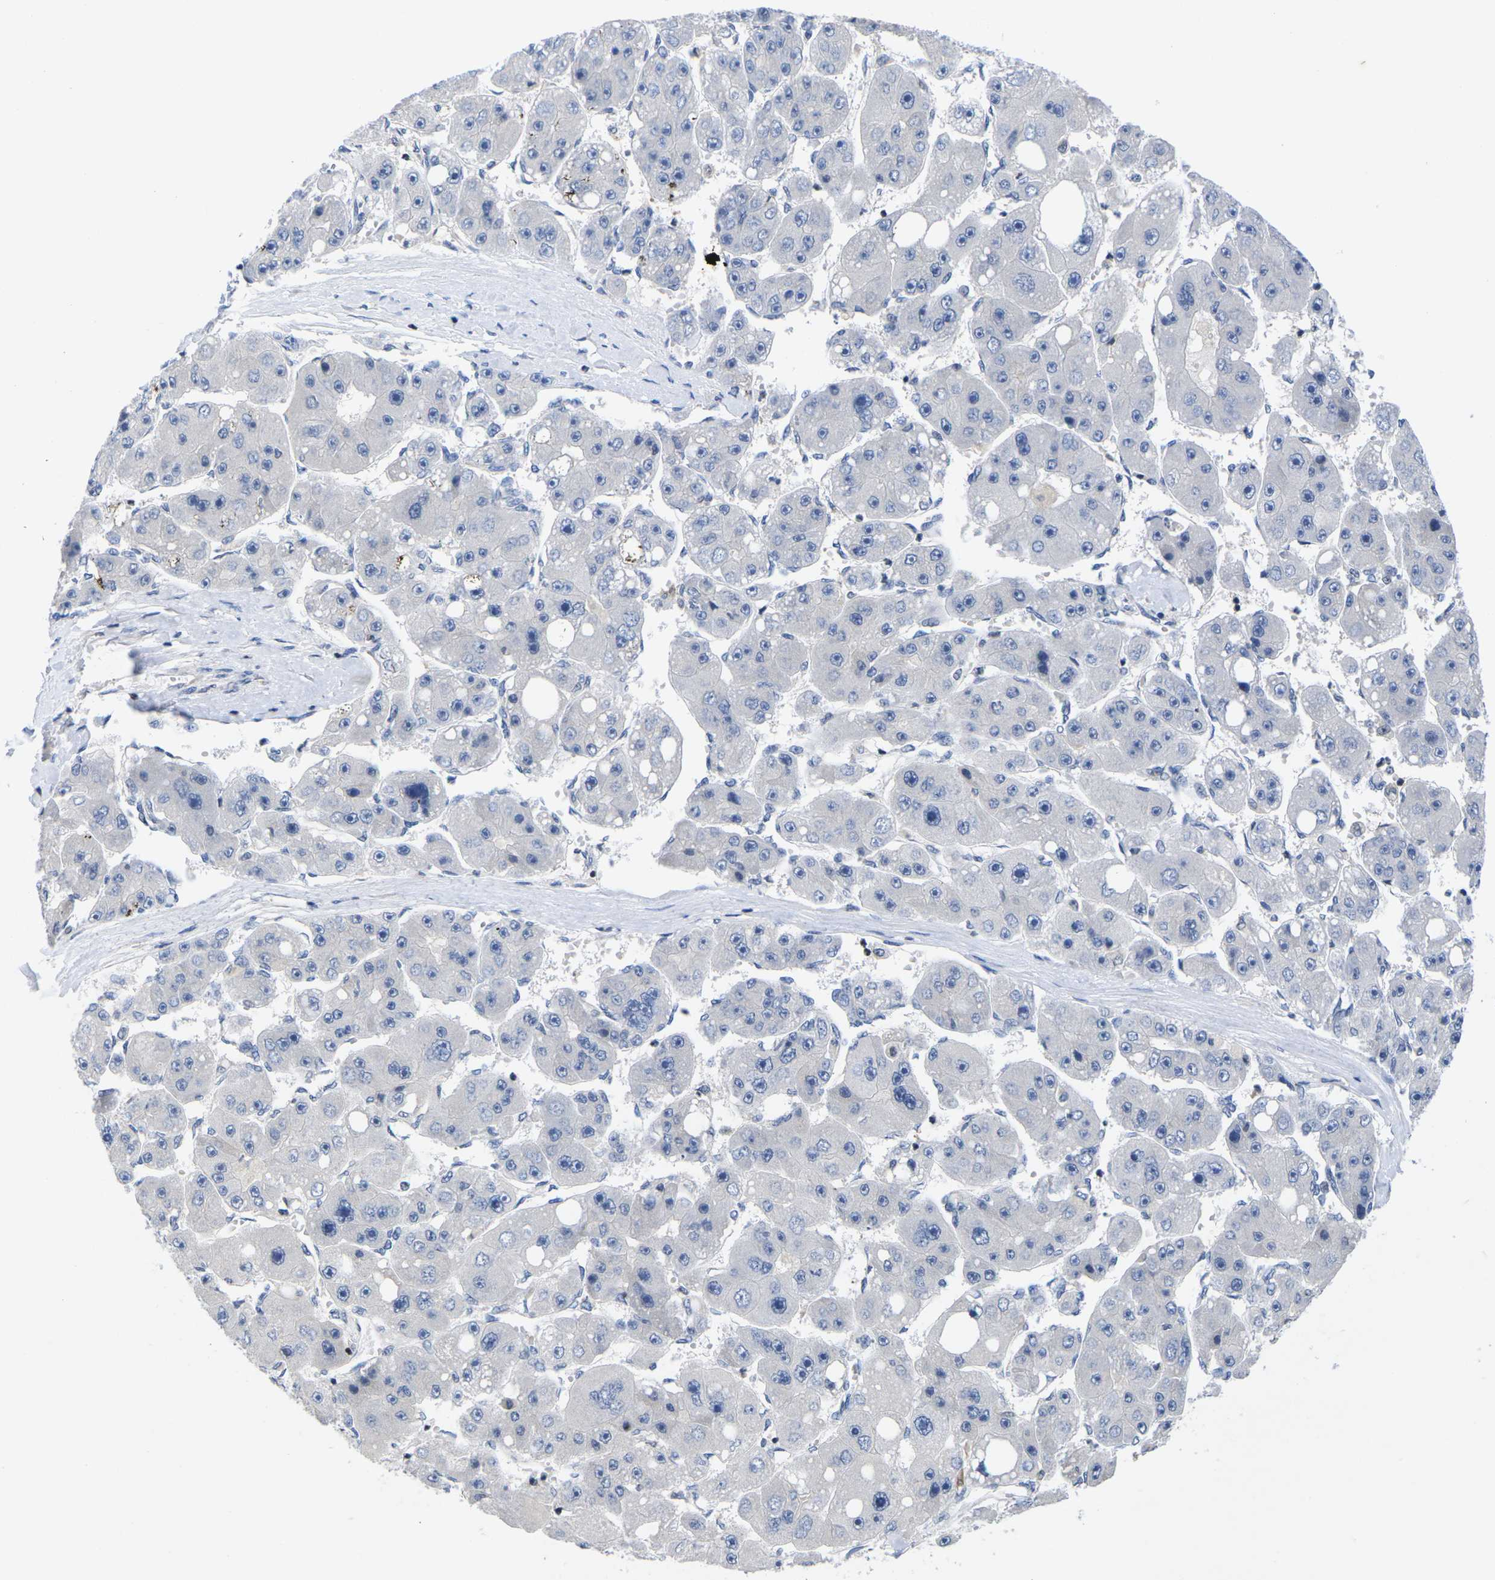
{"staining": {"intensity": "negative", "quantity": "none", "location": "none"}, "tissue": "liver cancer", "cell_type": "Tumor cells", "image_type": "cancer", "snomed": [{"axis": "morphology", "description": "Carcinoma, Hepatocellular, NOS"}, {"axis": "topography", "description": "Liver"}], "caption": "DAB immunohistochemical staining of human hepatocellular carcinoma (liver) shows no significant expression in tumor cells. (Immunohistochemistry, brightfield microscopy, high magnification).", "gene": "IKZF1", "patient": {"sex": "female", "age": 61}}